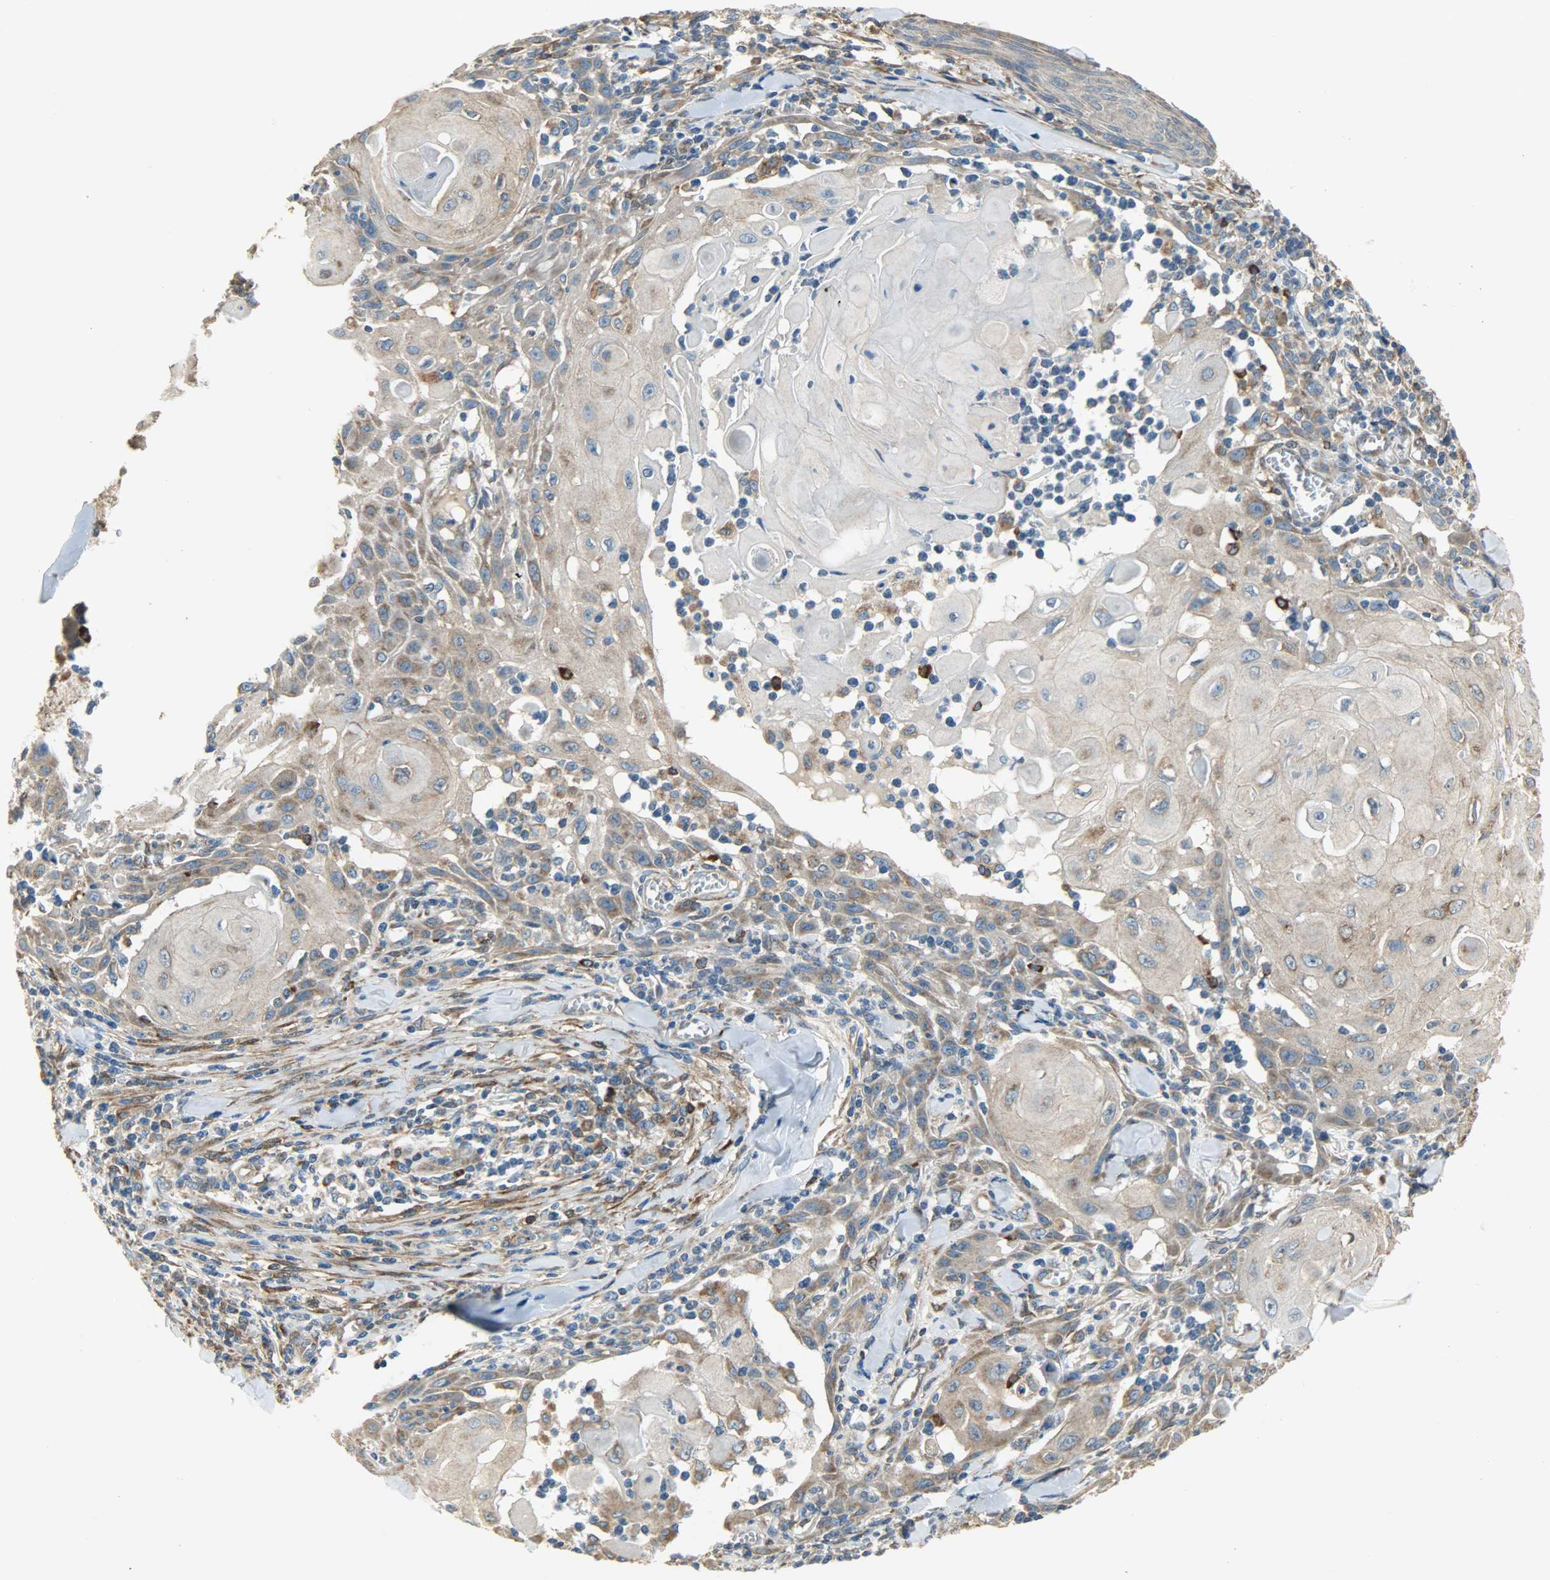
{"staining": {"intensity": "moderate", "quantity": ">75%", "location": "cytoplasmic/membranous"}, "tissue": "skin cancer", "cell_type": "Tumor cells", "image_type": "cancer", "snomed": [{"axis": "morphology", "description": "Squamous cell carcinoma, NOS"}, {"axis": "topography", "description": "Skin"}], "caption": "Squamous cell carcinoma (skin) stained with DAB (3,3'-diaminobenzidine) immunohistochemistry (IHC) displays medium levels of moderate cytoplasmic/membranous expression in about >75% of tumor cells. Ihc stains the protein of interest in brown and the nuclei are stained blue.", "gene": "C1orf198", "patient": {"sex": "male", "age": 24}}